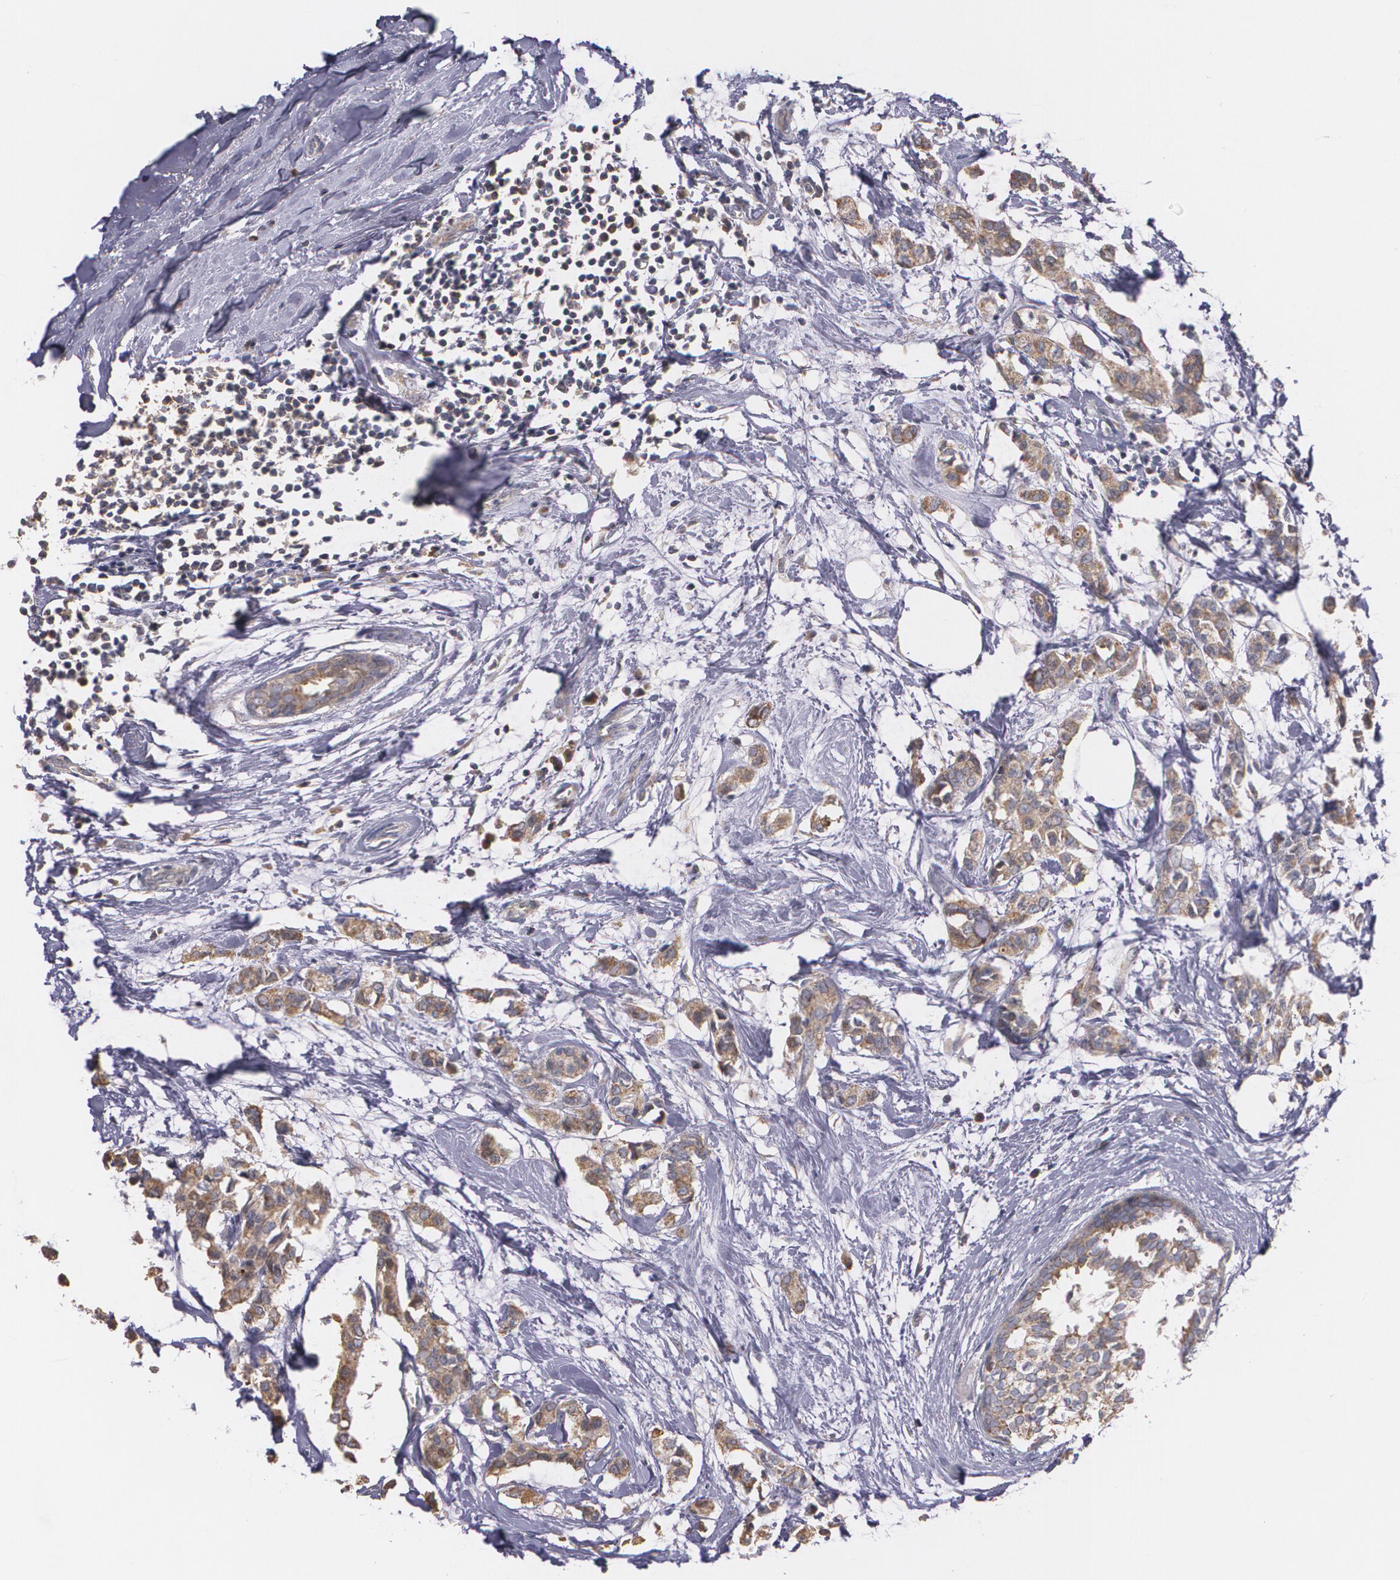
{"staining": {"intensity": "moderate", "quantity": "25%-75%", "location": "cytoplasmic/membranous"}, "tissue": "breast cancer", "cell_type": "Tumor cells", "image_type": "cancer", "snomed": [{"axis": "morphology", "description": "Duct carcinoma"}, {"axis": "topography", "description": "Breast"}], "caption": "Breast cancer was stained to show a protein in brown. There is medium levels of moderate cytoplasmic/membranous expression in approximately 25%-75% of tumor cells.", "gene": "AMBP", "patient": {"sex": "female", "age": 84}}